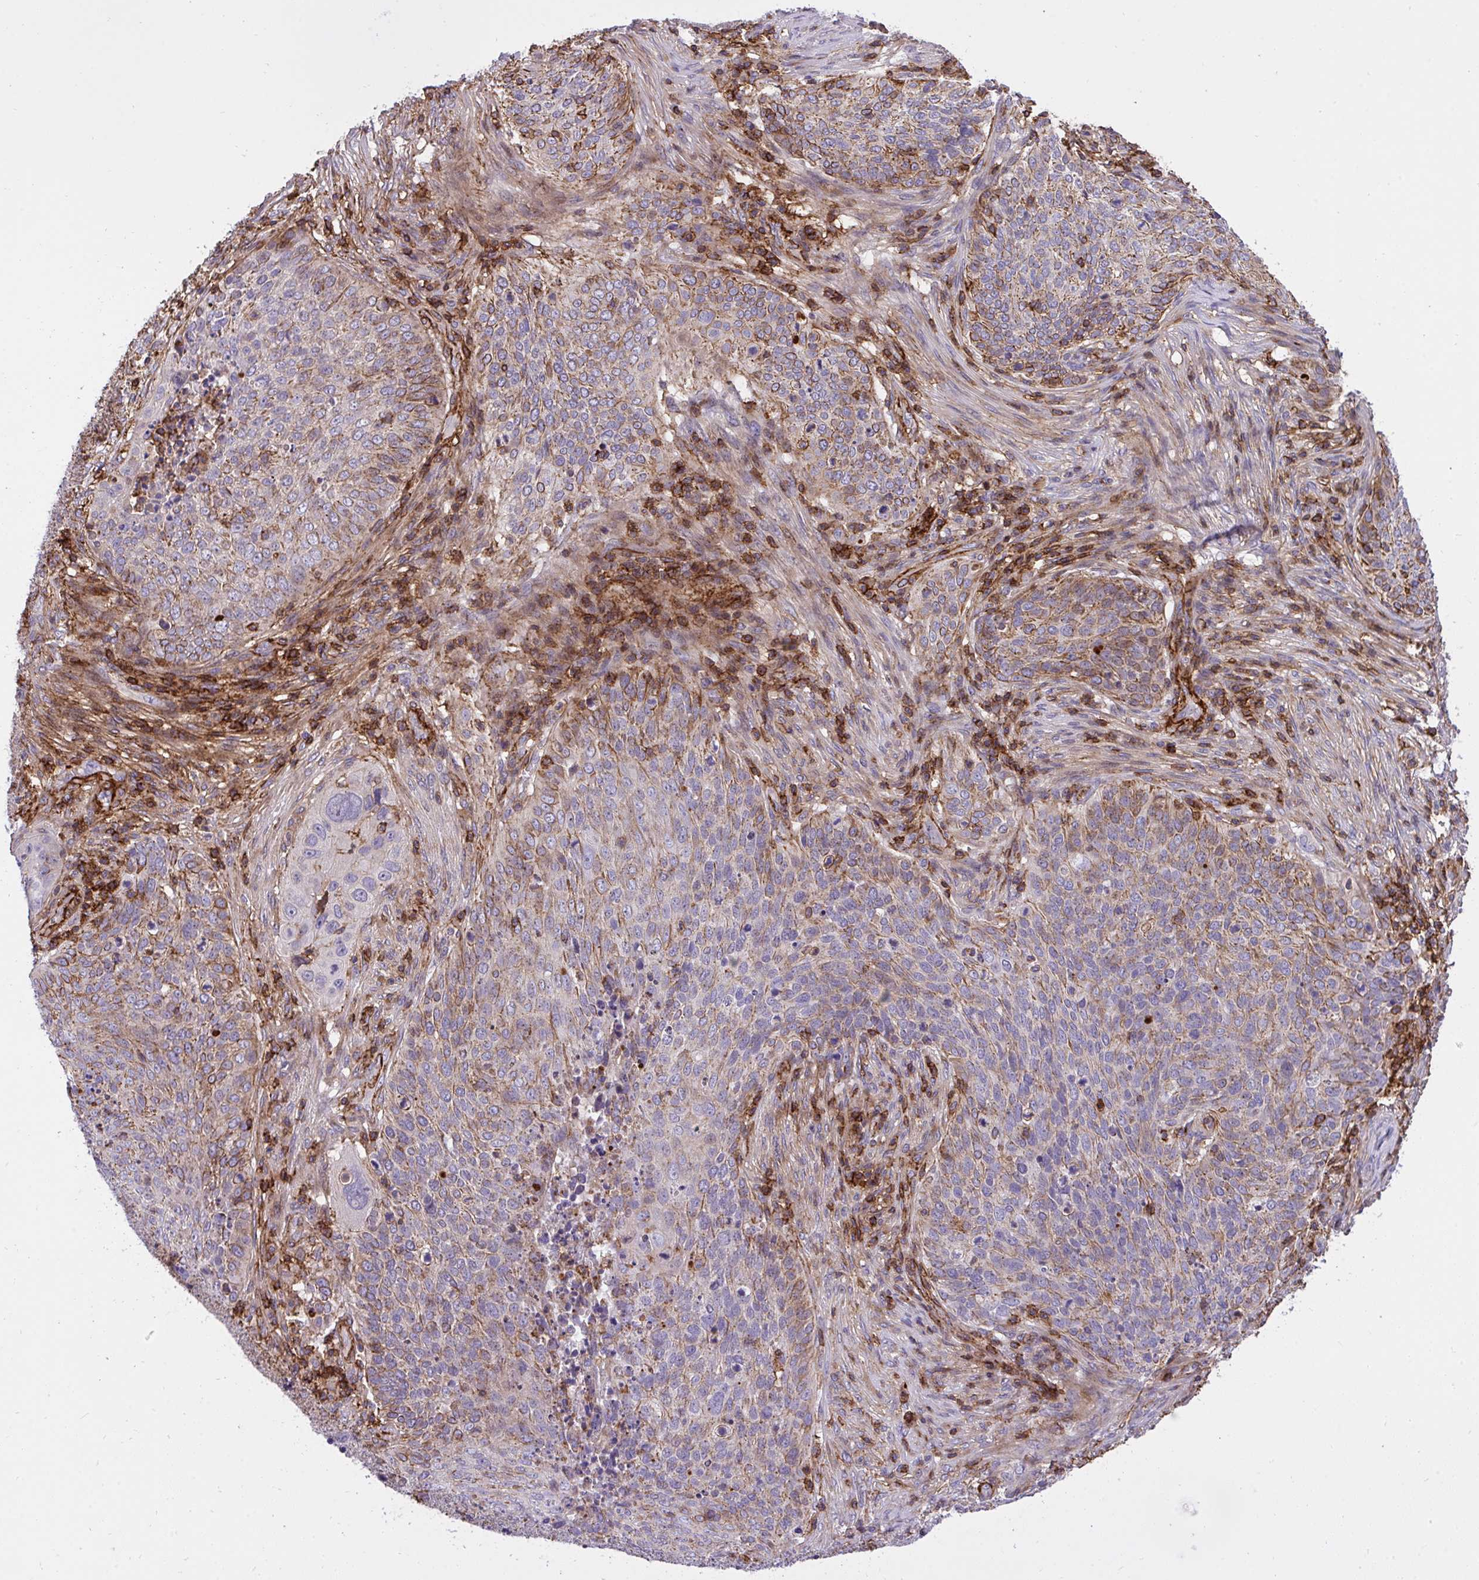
{"staining": {"intensity": "weak", "quantity": "25%-75%", "location": "cytoplasmic/membranous"}, "tissue": "lung cancer", "cell_type": "Tumor cells", "image_type": "cancer", "snomed": [{"axis": "morphology", "description": "Squamous cell carcinoma, NOS"}, {"axis": "topography", "description": "Lung"}], "caption": "A brown stain highlights weak cytoplasmic/membranous expression of a protein in lung squamous cell carcinoma tumor cells. (IHC, brightfield microscopy, high magnification).", "gene": "ERI1", "patient": {"sex": "male", "age": 63}}